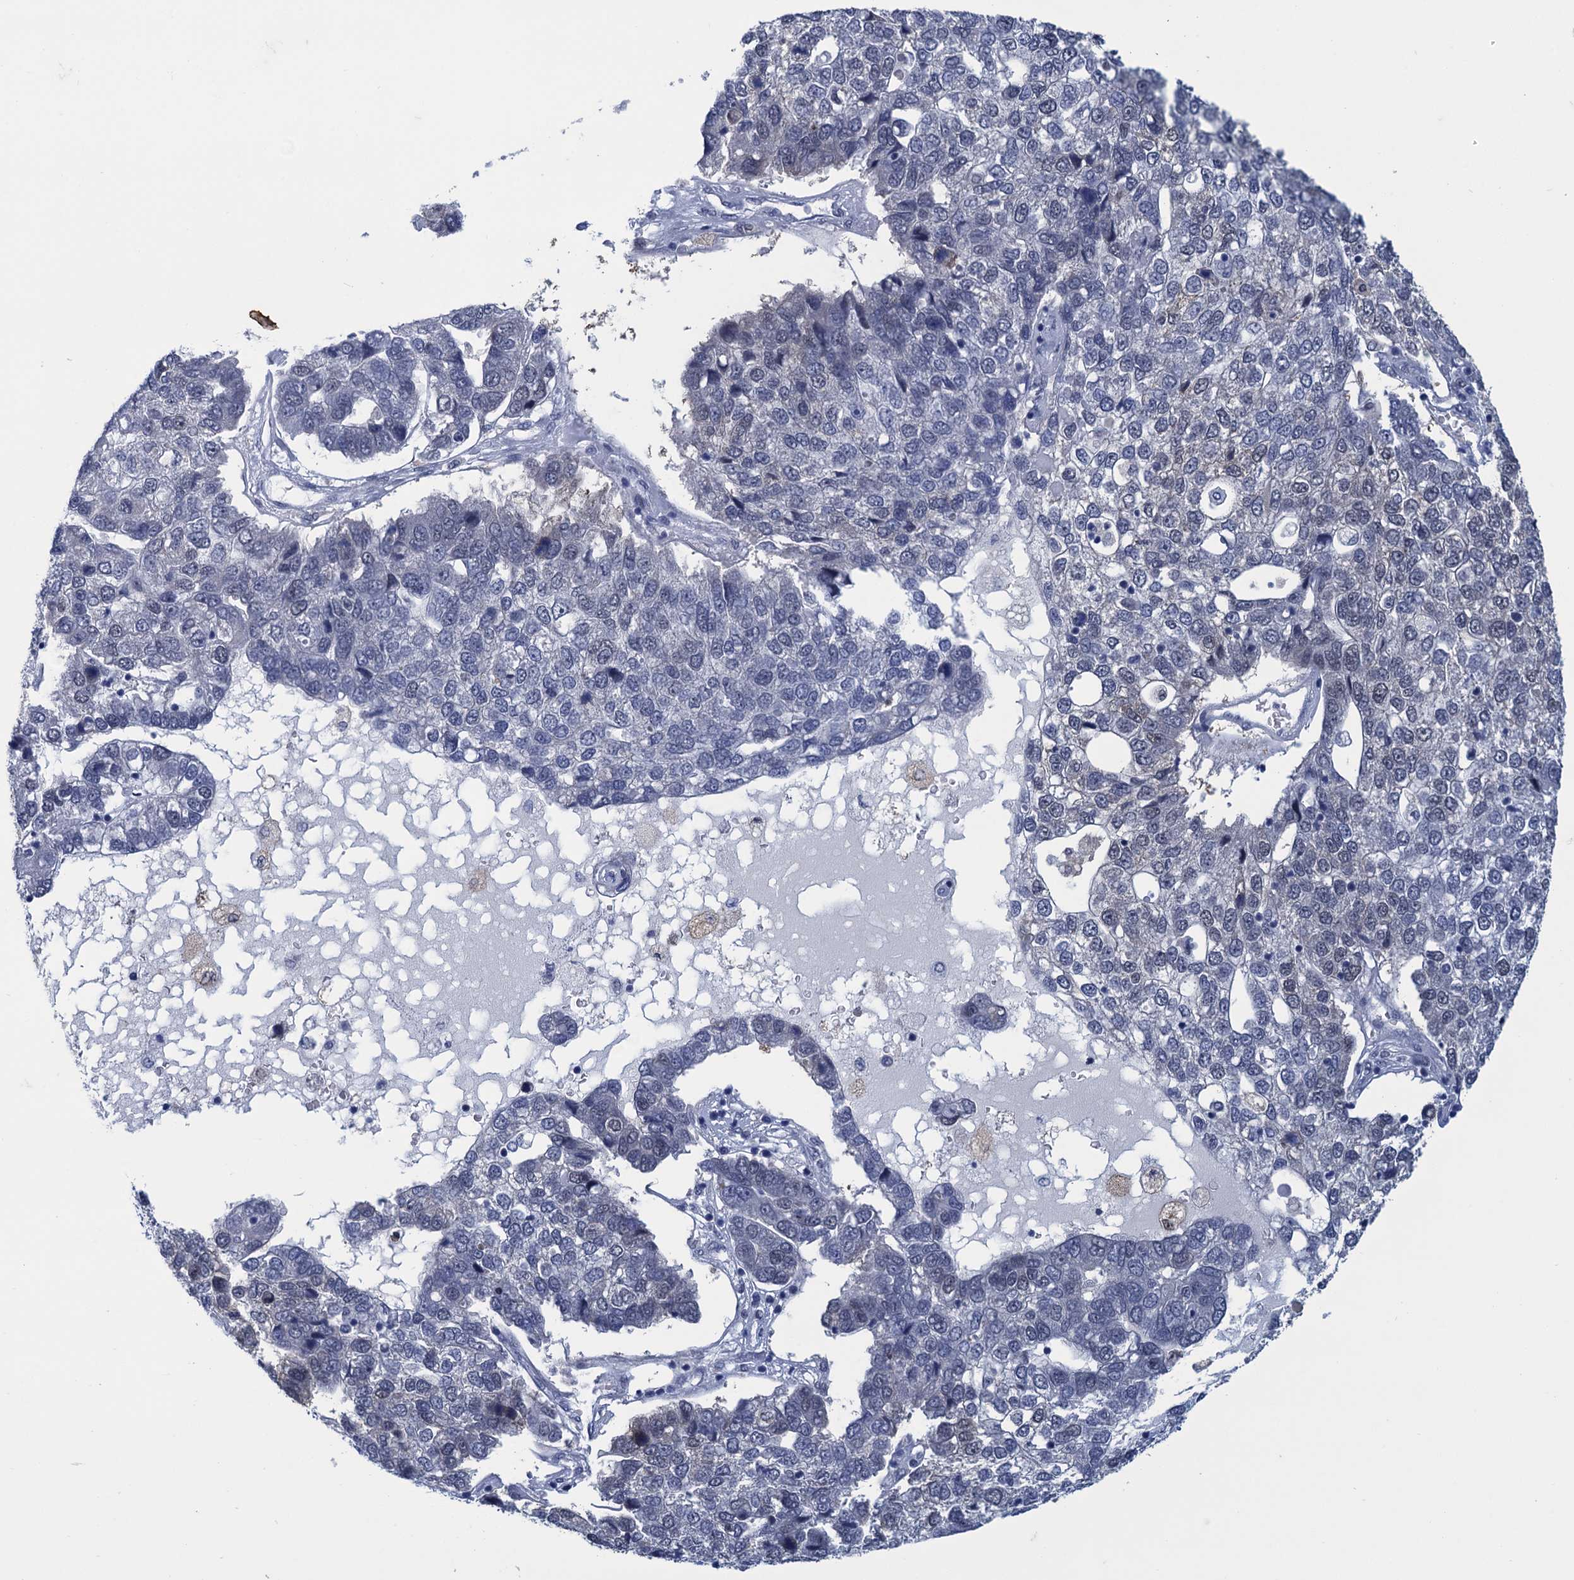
{"staining": {"intensity": "negative", "quantity": "none", "location": "none"}, "tissue": "pancreatic cancer", "cell_type": "Tumor cells", "image_type": "cancer", "snomed": [{"axis": "morphology", "description": "Adenocarcinoma, NOS"}, {"axis": "topography", "description": "Pancreas"}], "caption": "Immunohistochemical staining of adenocarcinoma (pancreatic) shows no significant expression in tumor cells. (Stains: DAB (3,3'-diaminobenzidine) IHC with hematoxylin counter stain, Microscopy: brightfield microscopy at high magnification).", "gene": "GINS3", "patient": {"sex": "female", "age": 61}}